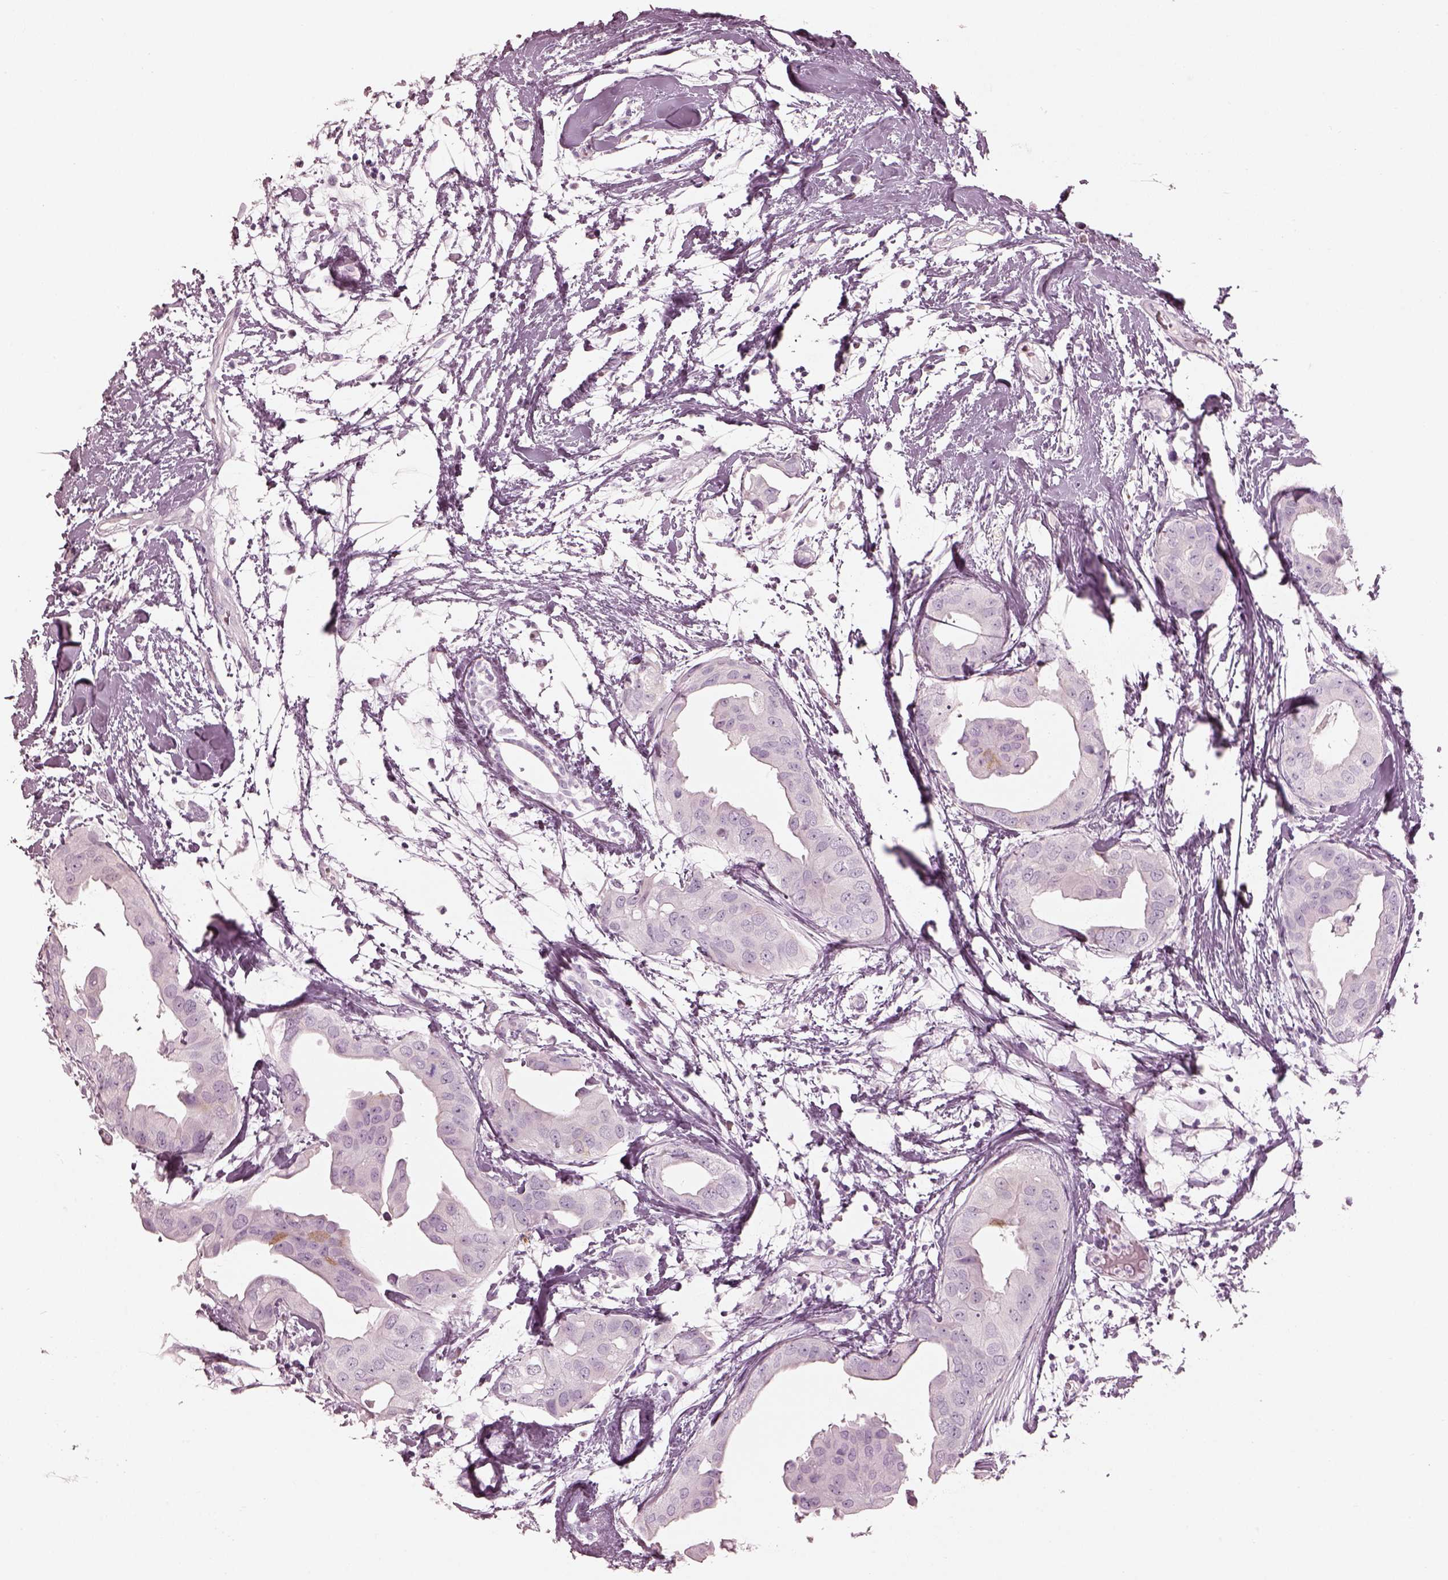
{"staining": {"intensity": "negative", "quantity": "none", "location": "none"}, "tissue": "breast cancer", "cell_type": "Tumor cells", "image_type": "cancer", "snomed": [{"axis": "morphology", "description": "Normal tissue, NOS"}, {"axis": "morphology", "description": "Duct carcinoma"}, {"axis": "topography", "description": "Breast"}], "caption": "Tumor cells are negative for brown protein staining in breast cancer. (DAB immunohistochemistry visualized using brightfield microscopy, high magnification).", "gene": "RSPH9", "patient": {"sex": "female", "age": 40}}